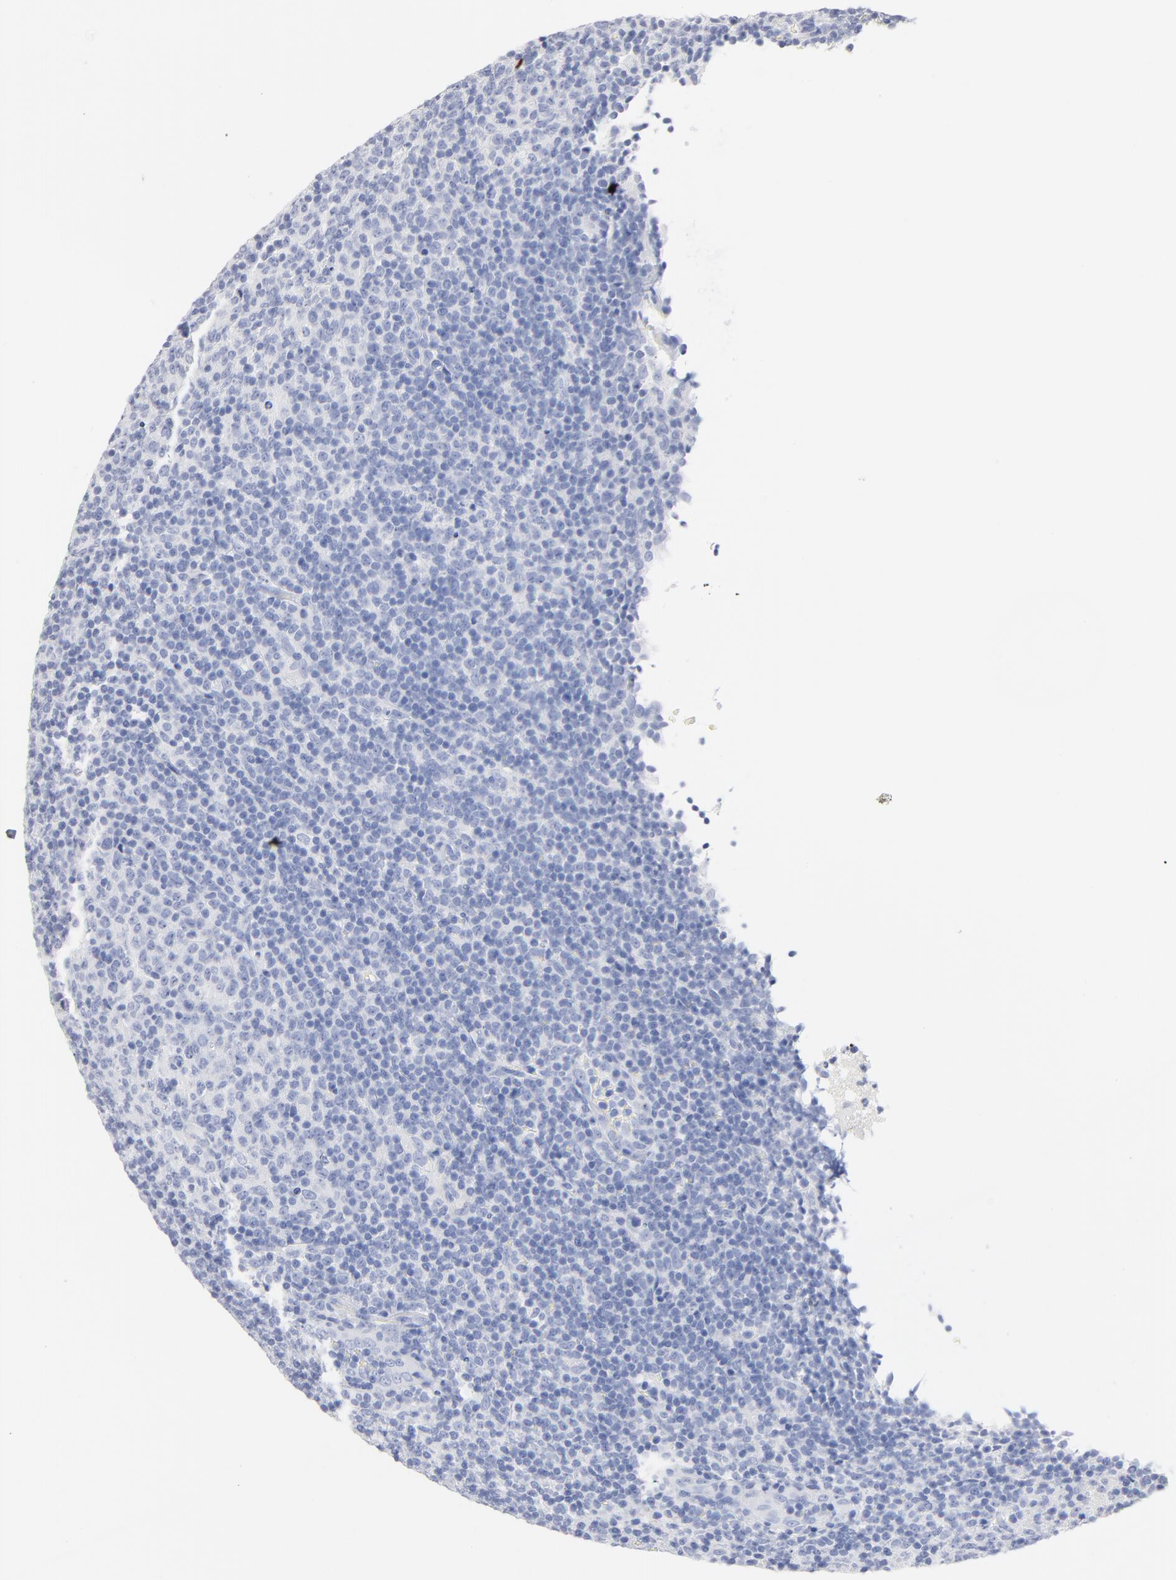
{"staining": {"intensity": "negative", "quantity": "none", "location": "none"}, "tissue": "lymphoma", "cell_type": "Tumor cells", "image_type": "cancer", "snomed": [{"axis": "morphology", "description": "Malignant lymphoma, non-Hodgkin's type, Low grade"}, {"axis": "topography", "description": "Lymph node"}], "caption": "A high-resolution histopathology image shows IHC staining of lymphoma, which shows no significant positivity in tumor cells.", "gene": "AGTR1", "patient": {"sex": "male", "age": 70}}